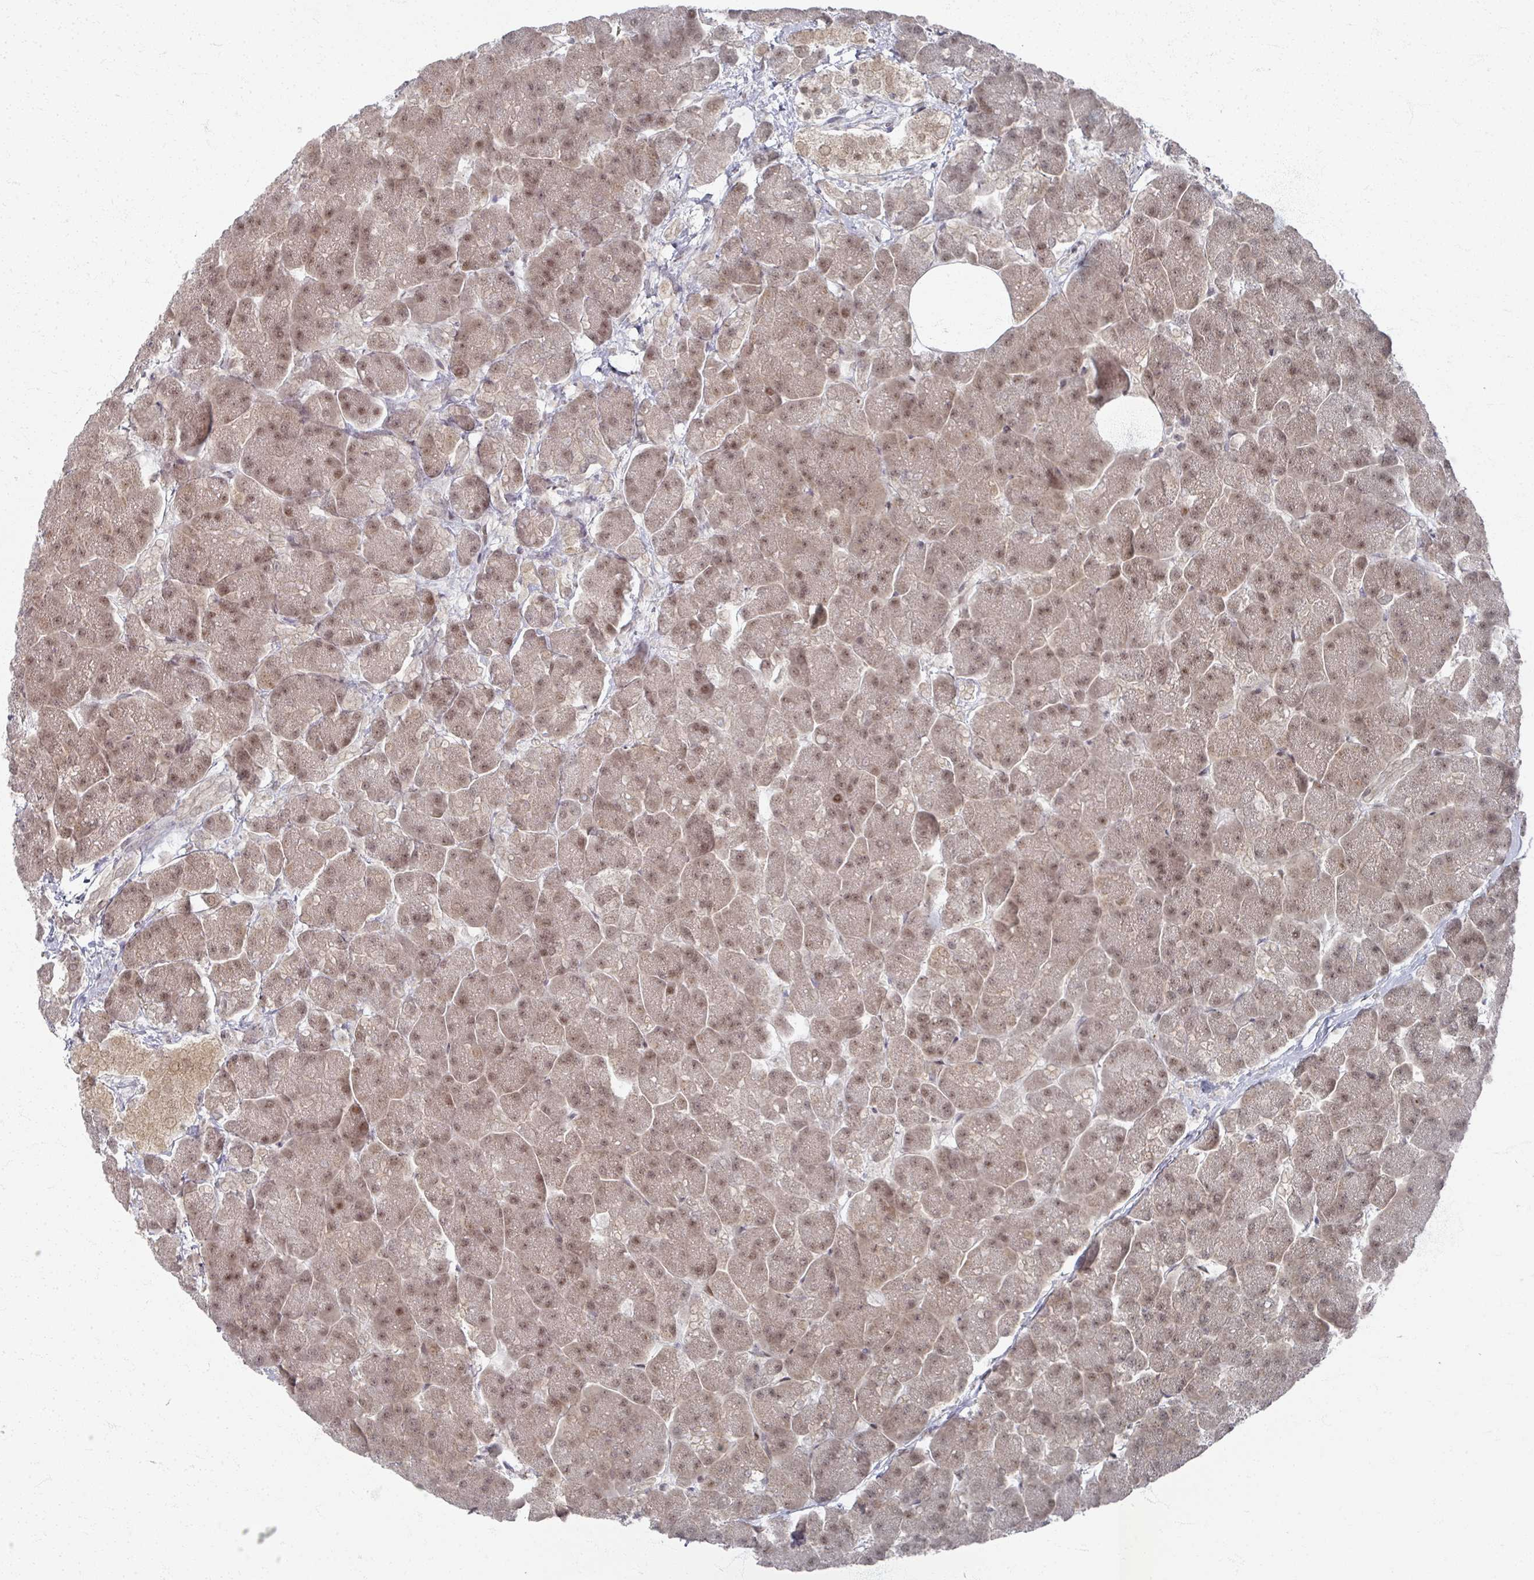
{"staining": {"intensity": "moderate", "quantity": ">75%", "location": "cytoplasmic/membranous,nuclear"}, "tissue": "pancreas", "cell_type": "Exocrine glandular cells", "image_type": "normal", "snomed": [{"axis": "morphology", "description": "Normal tissue, NOS"}, {"axis": "topography", "description": "Pancreas"}, {"axis": "topography", "description": "Peripheral nerve tissue"}], "caption": "Immunohistochemistry (IHC) (DAB) staining of unremarkable human pancreas displays moderate cytoplasmic/membranous,nuclear protein positivity in approximately >75% of exocrine glandular cells.", "gene": "PSKH1", "patient": {"sex": "male", "age": 54}}